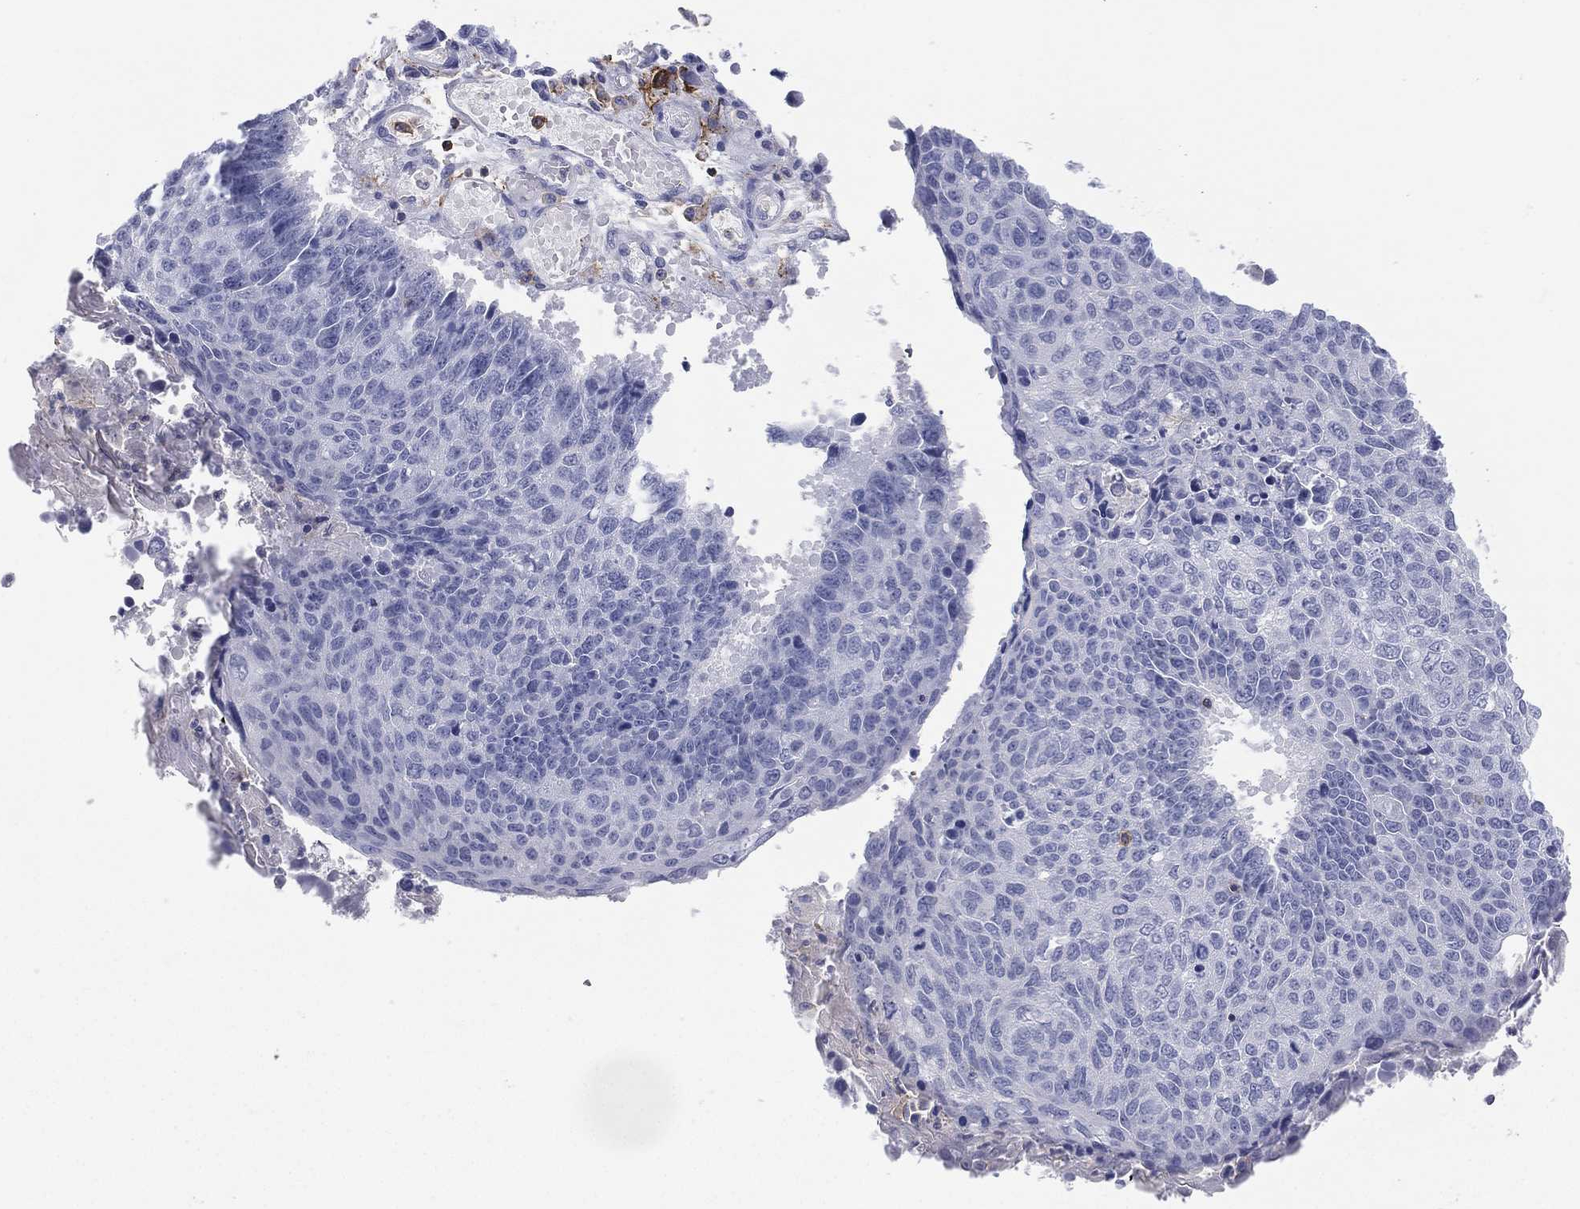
{"staining": {"intensity": "negative", "quantity": "none", "location": "none"}, "tissue": "lung cancer", "cell_type": "Tumor cells", "image_type": "cancer", "snomed": [{"axis": "morphology", "description": "Squamous cell carcinoma, NOS"}, {"axis": "topography", "description": "Lung"}], "caption": "This is an immunohistochemistry (IHC) photomicrograph of human lung cancer. There is no positivity in tumor cells.", "gene": "SELPLG", "patient": {"sex": "male", "age": 73}}